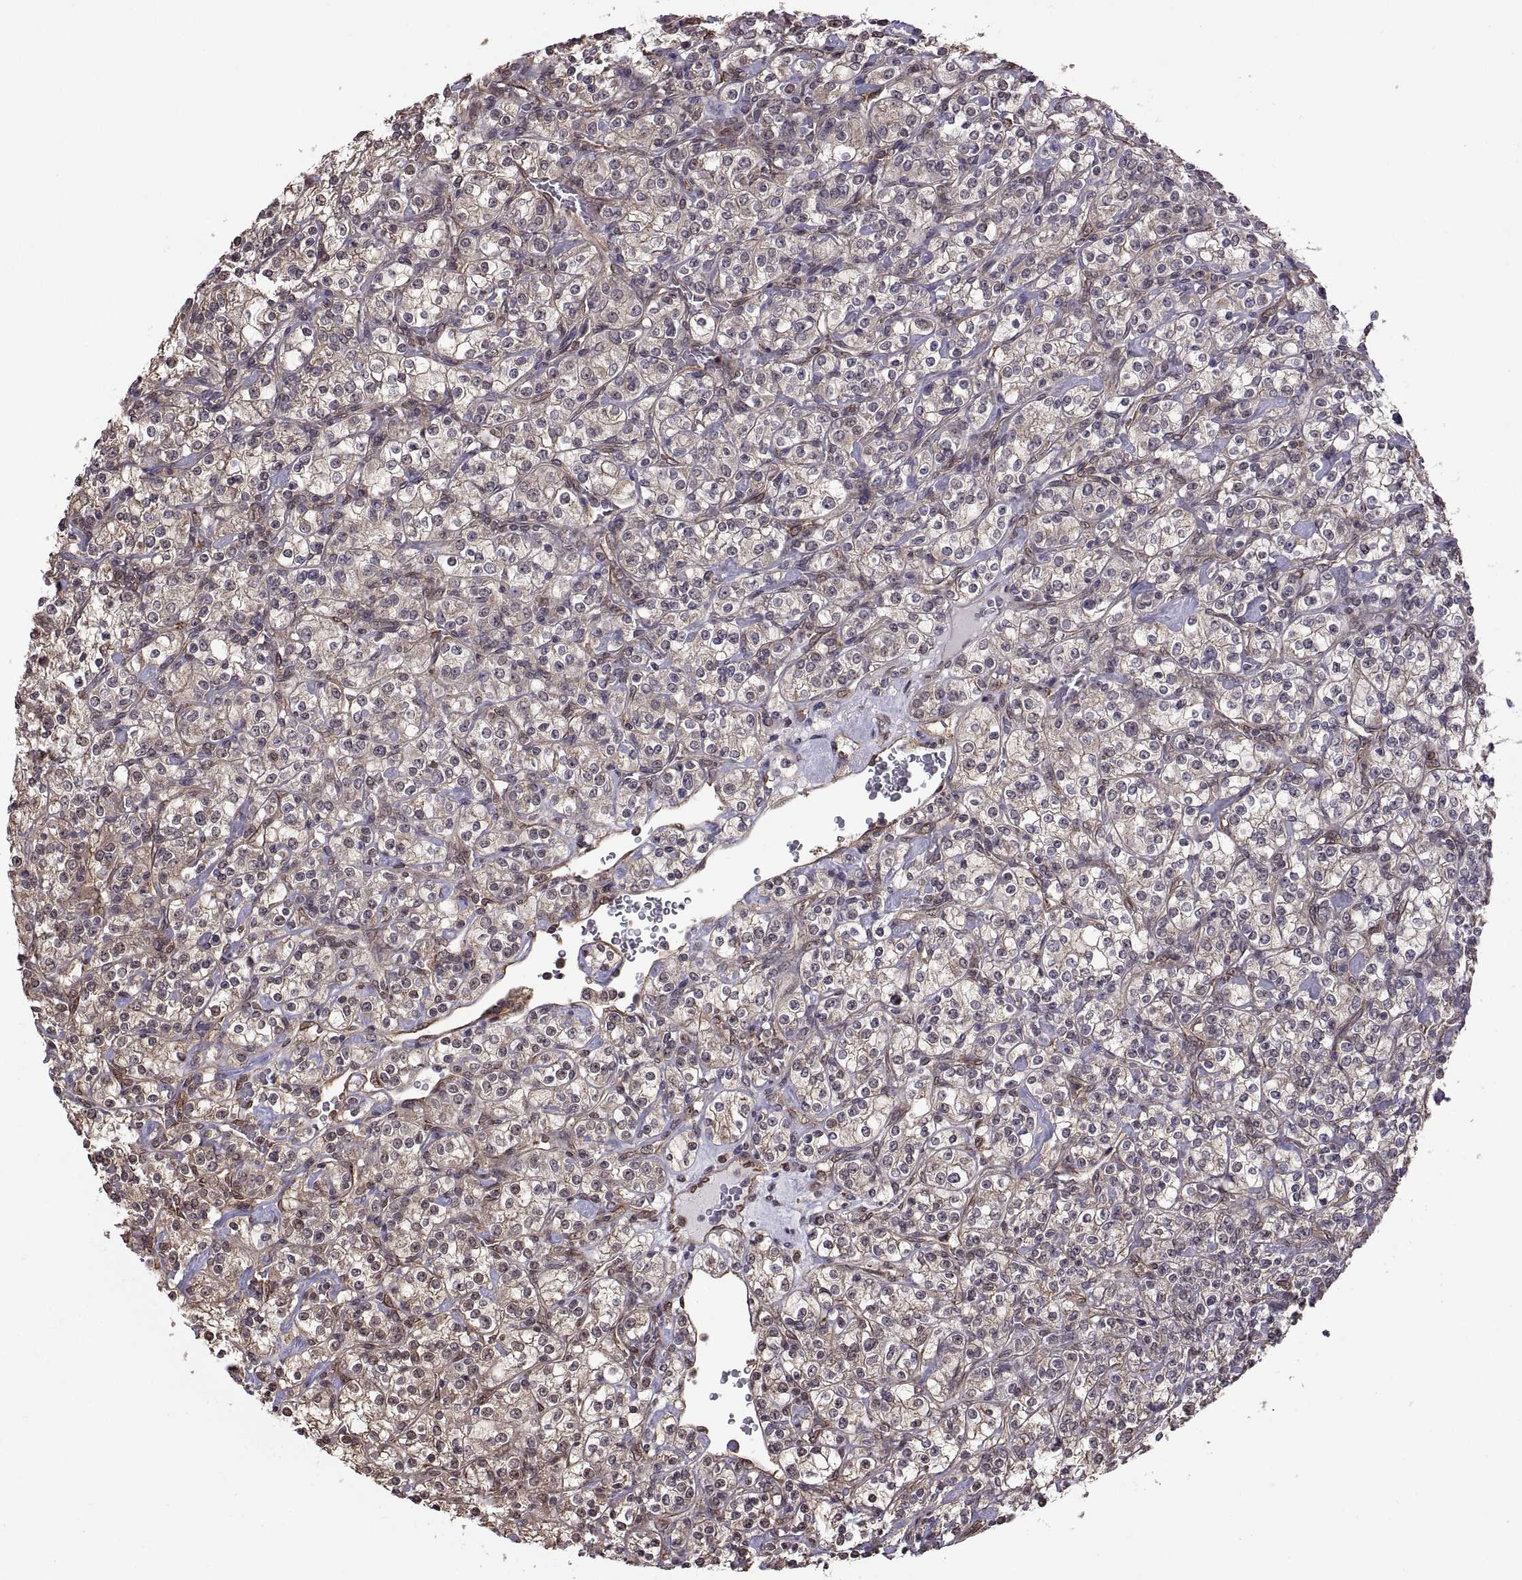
{"staining": {"intensity": "weak", "quantity": "25%-75%", "location": "cytoplasmic/membranous"}, "tissue": "renal cancer", "cell_type": "Tumor cells", "image_type": "cancer", "snomed": [{"axis": "morphology", "description": "Adenocarcinoma, NOS"}, {"axis": "topography", "description": "Kidney"}], "caption": "Weak cytoplasmic/membranous positivity for a protein is present in approximately 25%-75% of tumor cells of renal adenocarcinoma using IHC.", "gene": "ARRB1", "patient": {"sex": "male", "age": 77}}